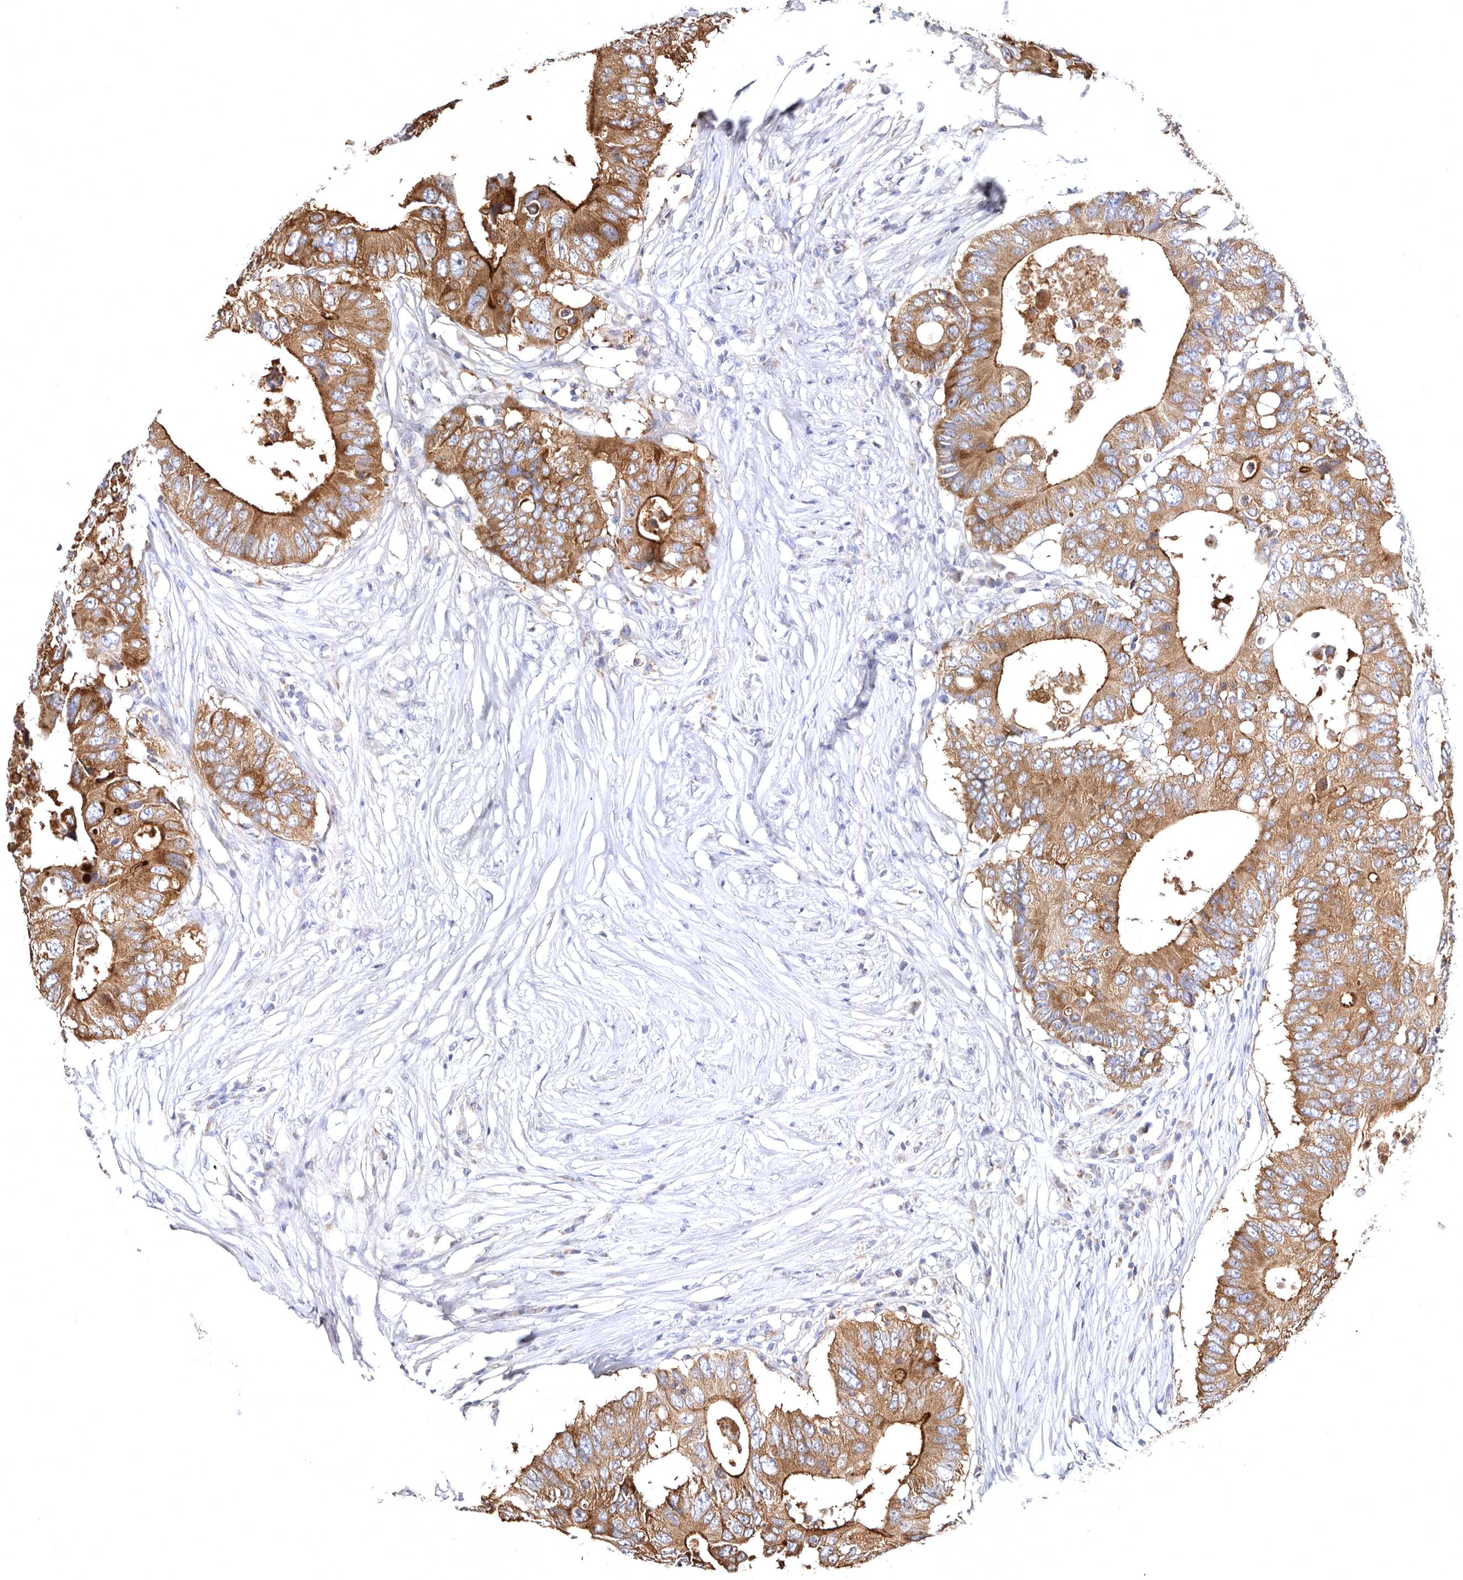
{"staining": {"intensity": "moderate", "quantity": ">75%", "location": "cytoplasmic/membranous"}, "tissue": "colorectal cancer", "cell_type": "Tumor cells", "image_type": "cancer", "snomed": [{"axis": "morphology", "description": "Adenocarcinoma, NOS"}, {"axis": "topography", "description": "Colon"}], "caption": "Colorectal cancer stained for a protein (brown) demonstrates moderate cytoplasmic/membranous positive expression in about >75% of tumor cells.", "gene": "BAIAP2L1", "patient": {"sex": "male", "age": 71}}